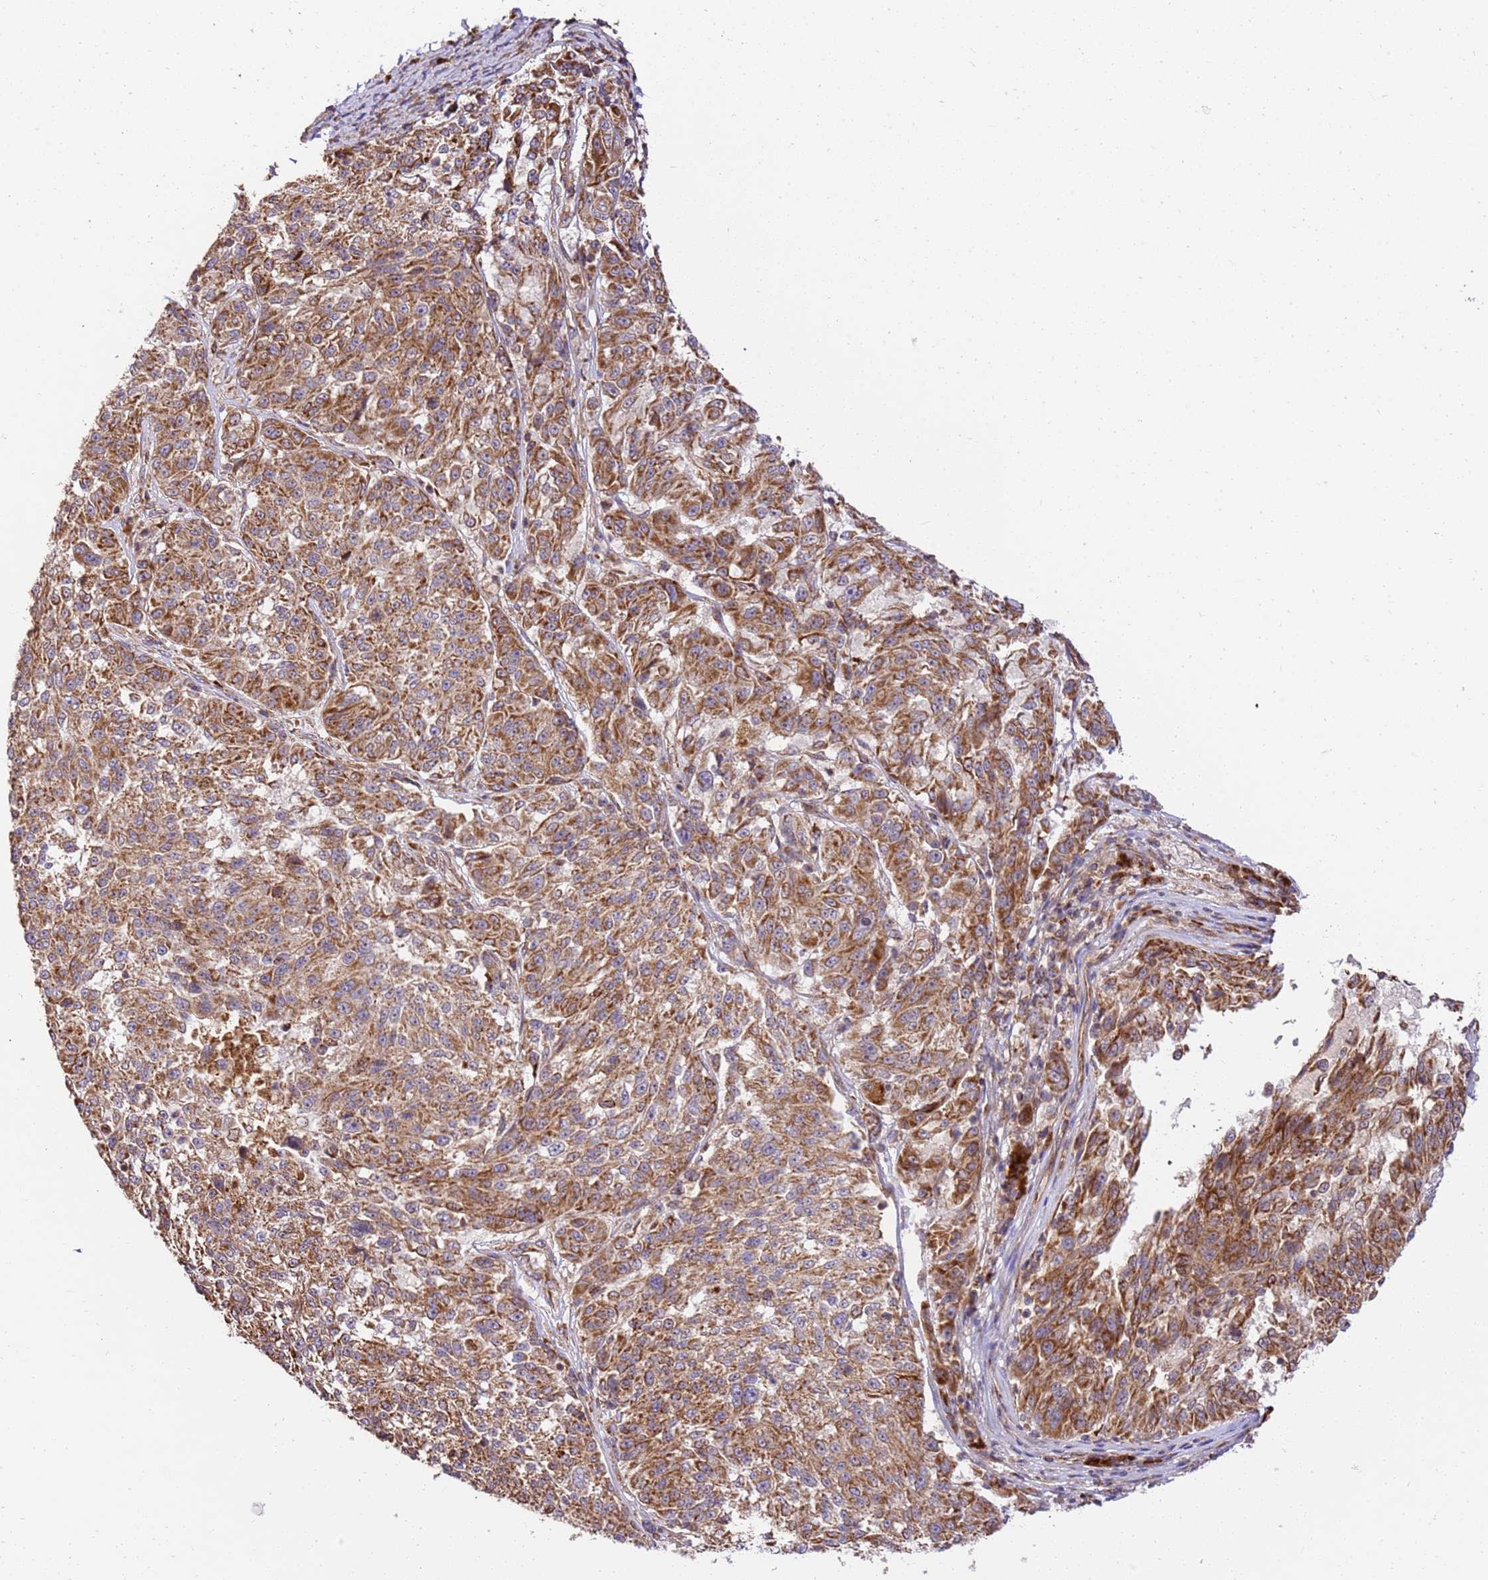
{"staining": {"intensity": "moderate", "quantity": ">75%", "location": "cytoplasmic/membranous"}, "tissue": "melanoma", "cell_type": "Tumor cells", "image_type": "cancer", "snomed": [{"axis": "morphology", "description": "Malignant melanoma, NOS"}, {"axis": "topography", "description": "Skin"}], "caption": "Protein positivity by immunohistochemistry demonstrates moderate cytoplasmic/membranous staining in about >75% of tumor cells in melanoma.", "gene": "SPATA2L", "patient": {"sex": "male", "age": 53}}